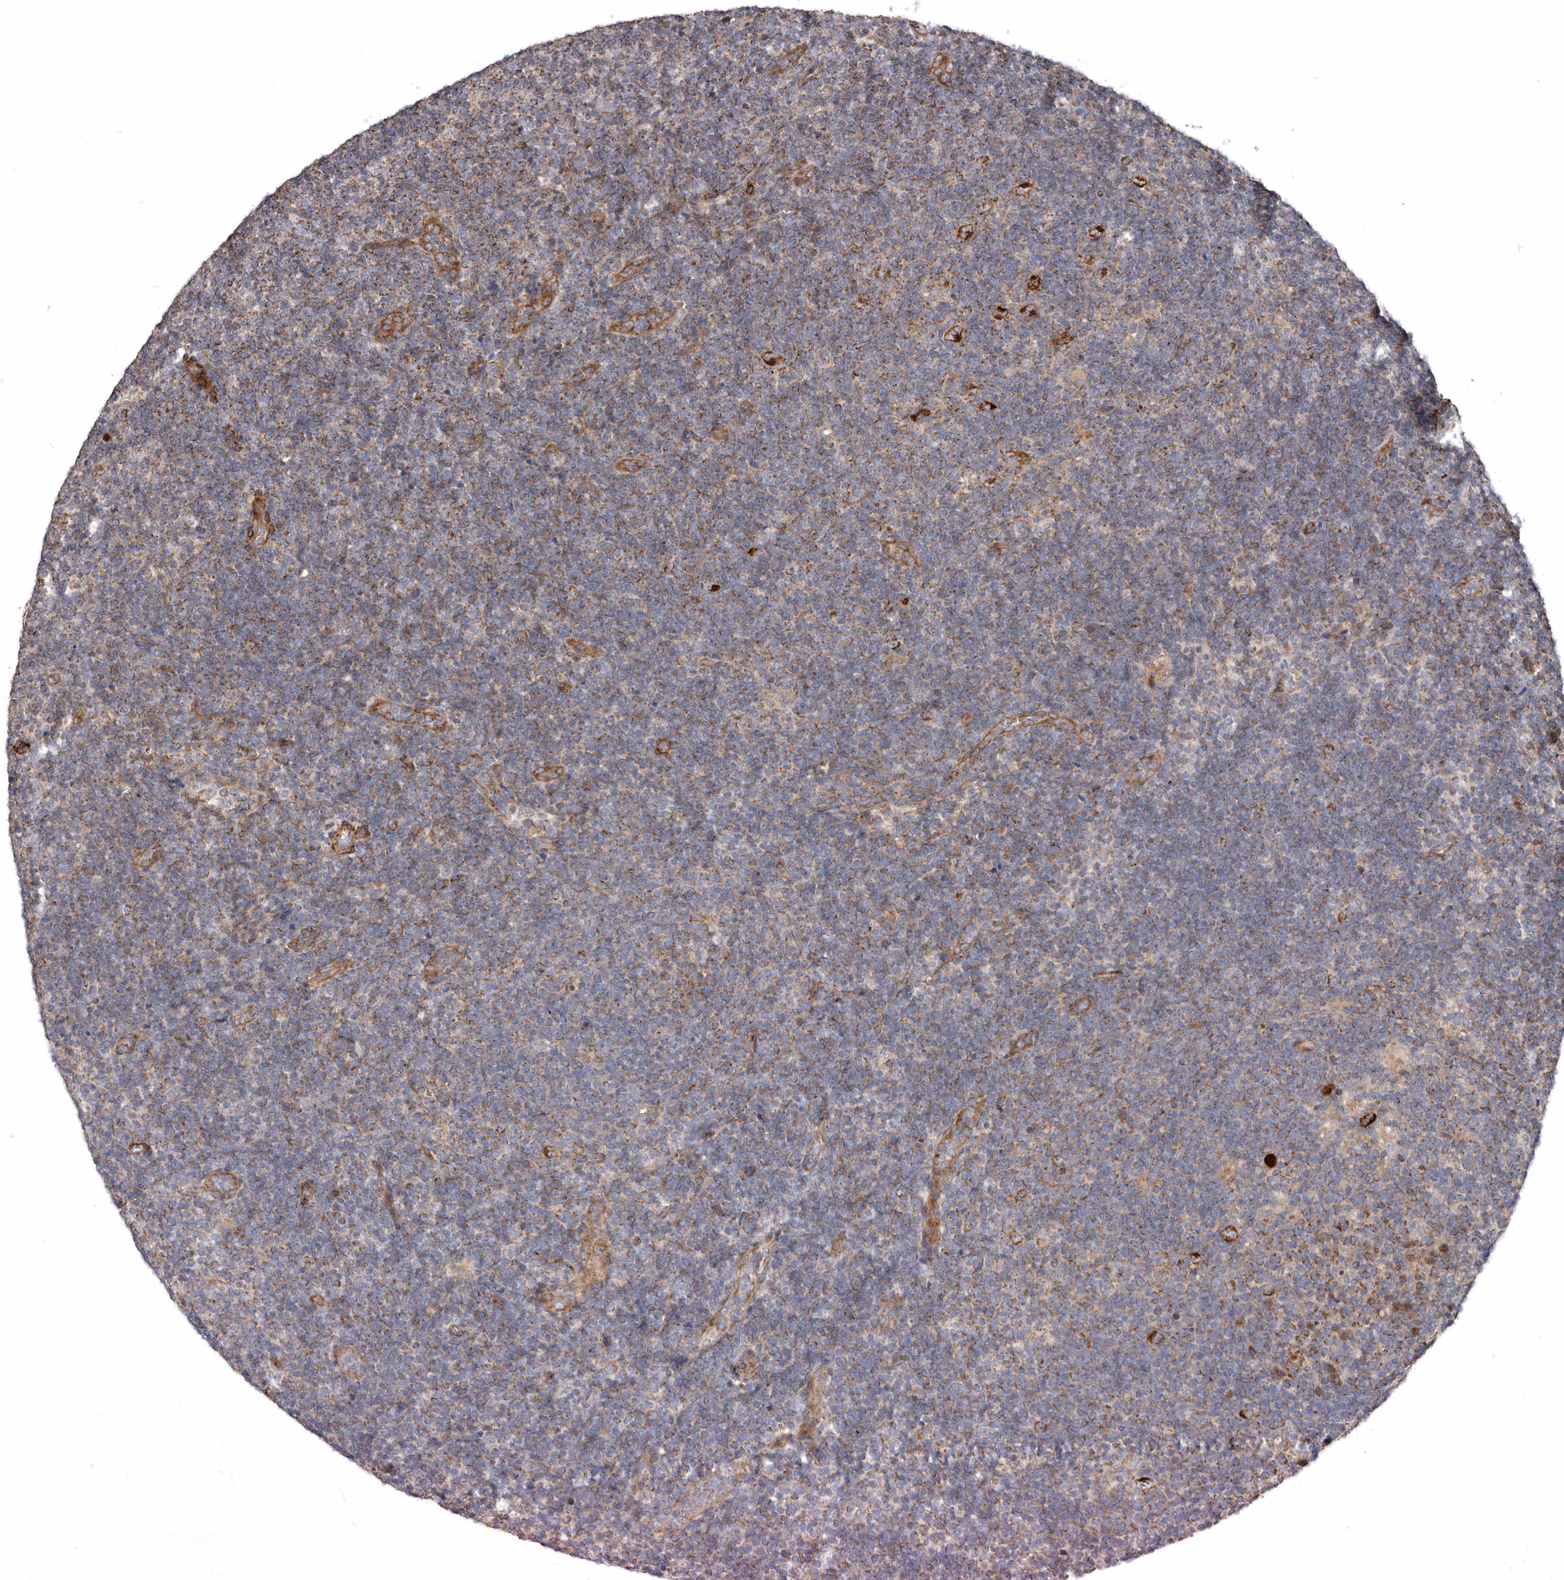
{"staining": {"intensity": "strong", "quantity": ">75%", "location": "cytoplasmic/membranous"}, "tissue": "lymphoma", "cell_type": "Tumor cells", "image_type": "cancer", "snomed": [{"axis": "morphology", "description": "Hodgkin's disease, NOS"}, {"axis": "topography", "description": "Lymph node"}], "caption": "Lymphoma tissue demonstrates strong cytoplasmic/membranous expression in approximately >75% of tumor cells (IHC, brightfield microscopy, high magnification).", "gene": "PROKR1", "patient": {"sex": "female", "age": 57}}